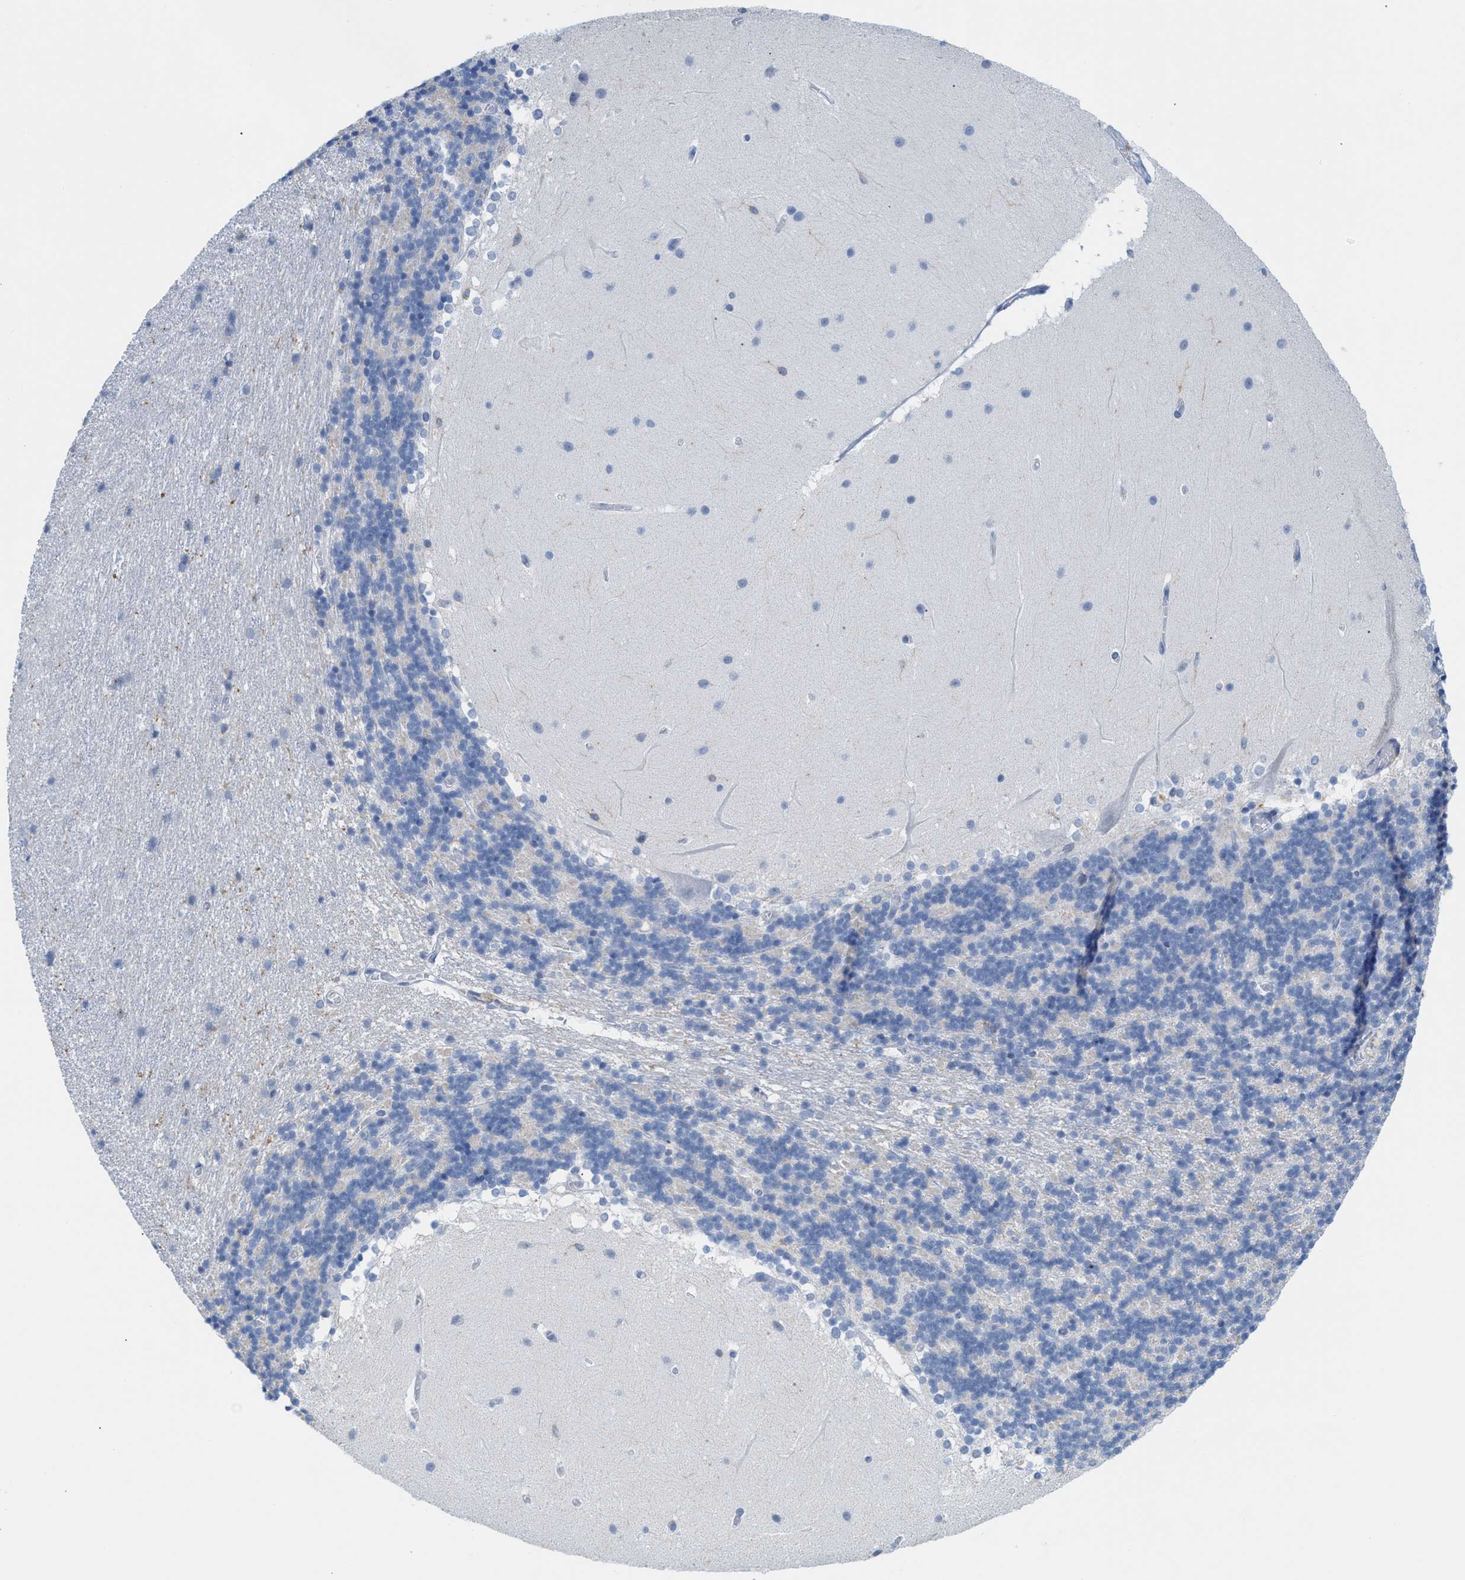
{"staining": {"intensity": "negative", "quantity": "none", "location": "none"}, "tissue": "cerebellum", "cell_type": "Cells in granular layer", "image_type": "normal", "snomed": [{"axis": "morphology", "description": "Normal tissue, NOS"}, {"axis": "topography", "description": "Cerebellum"}], "caption": "Immunohistochemistry histopathology image of unremarkable cerebellum stained for a protein (brown), which shows no staining in cells in granular layer.", "gene": "IL16", "patient": {"sex": "female", "age": 19}}